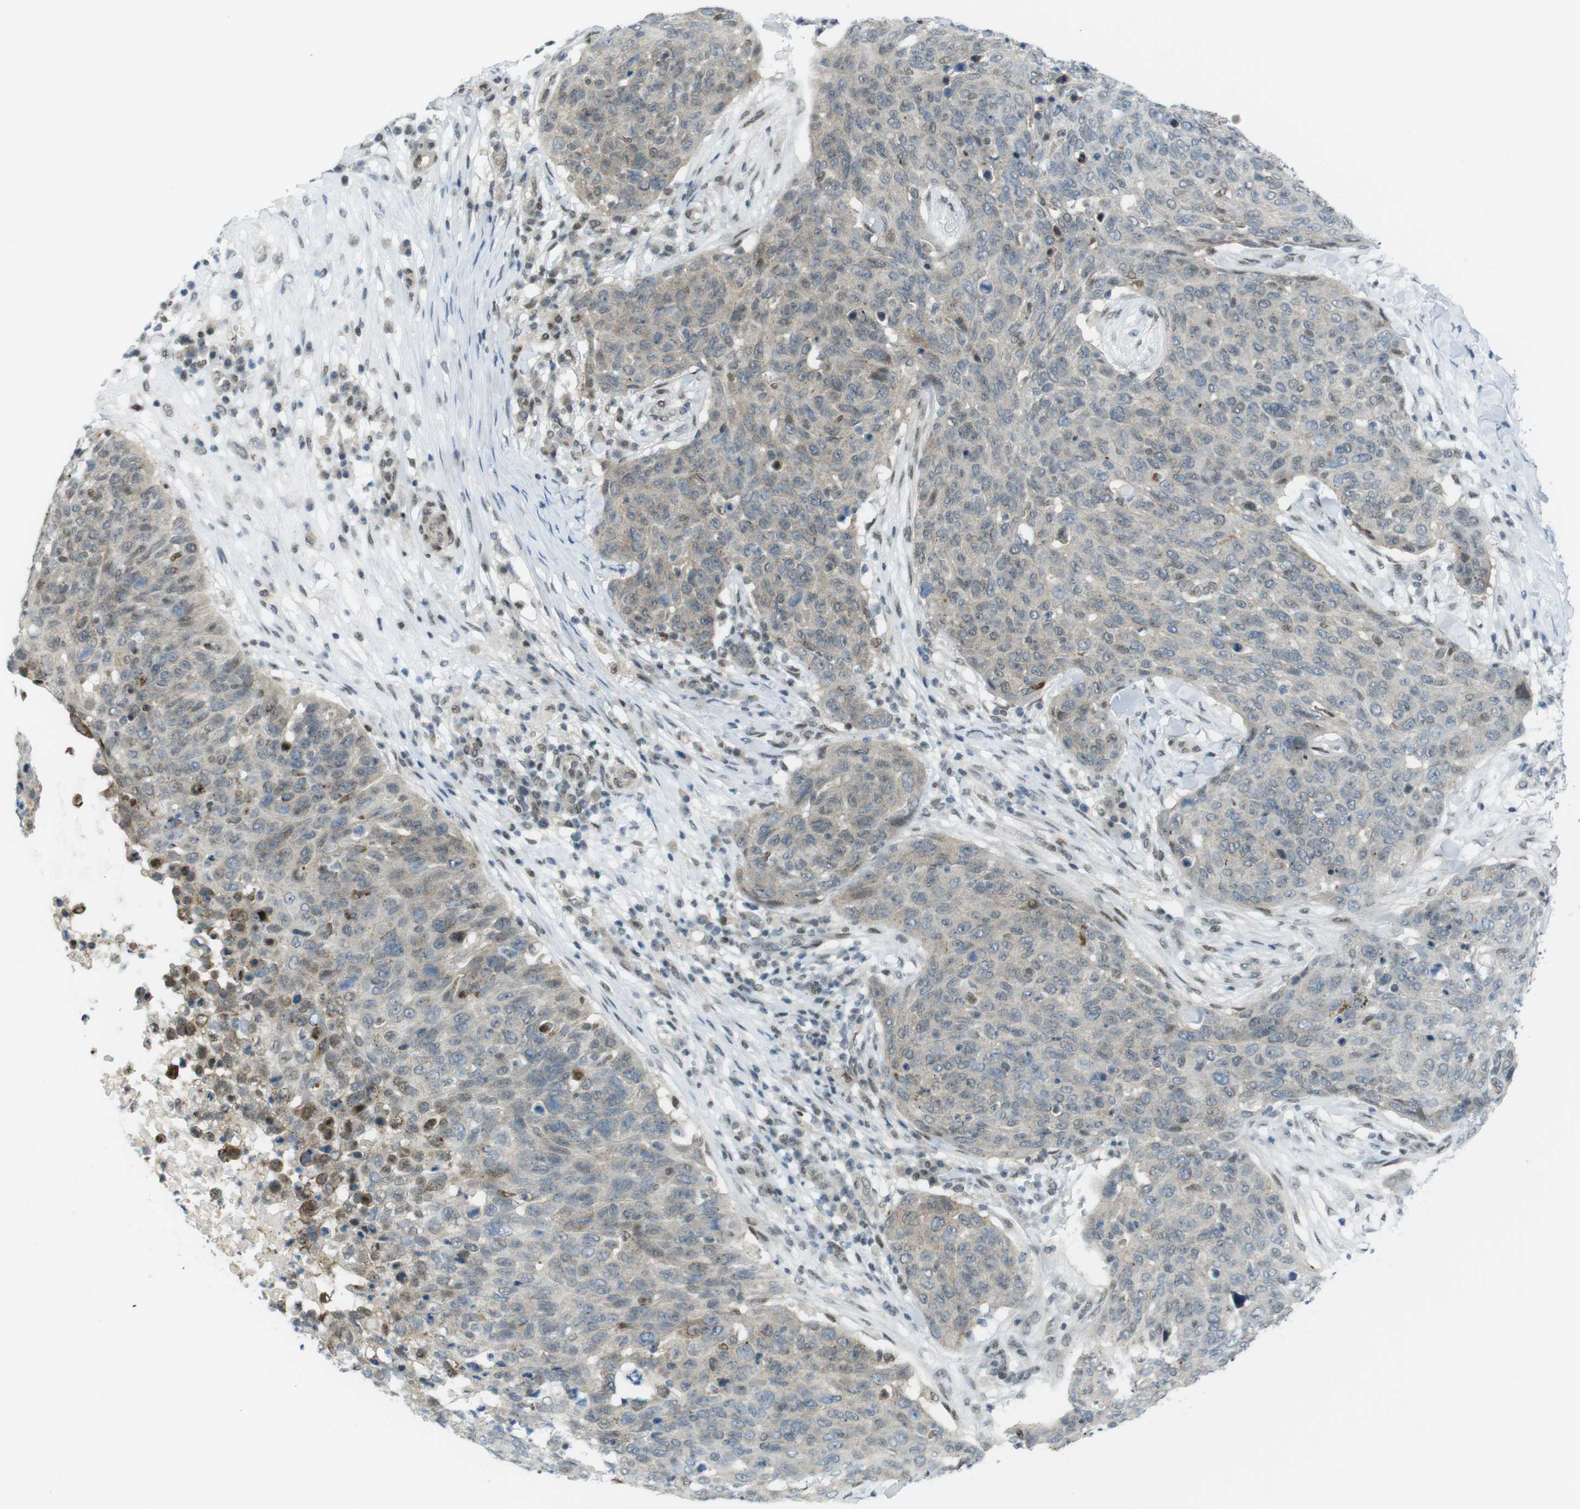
{"staining": {"intensity": "weak", "quantity": "25%-75%", "location": "cytoplasmic/membranous,nuclear"}, "tissue": "skin cancer", "cell_type": "Tumor cells", "image_type": "cancer", "snomed": [{"axis": "morphology", "description": "Squamous cell carcinoma in situ, NOS"}, {"axis": "morphology", "description": "Squamous cell carcinoma, NOS"}, {"axis": "topography", "description": "Skin"}], "caption": "Human skin cancer (squamous cell carcinoma) stained for a protein (brown) reveals weak cytoplasmic/membranous and nuclear positive positivity in about 25%-75% of tumor cells.", "gene": "UBB", "patient": {"sex": "male", "age": 93}}